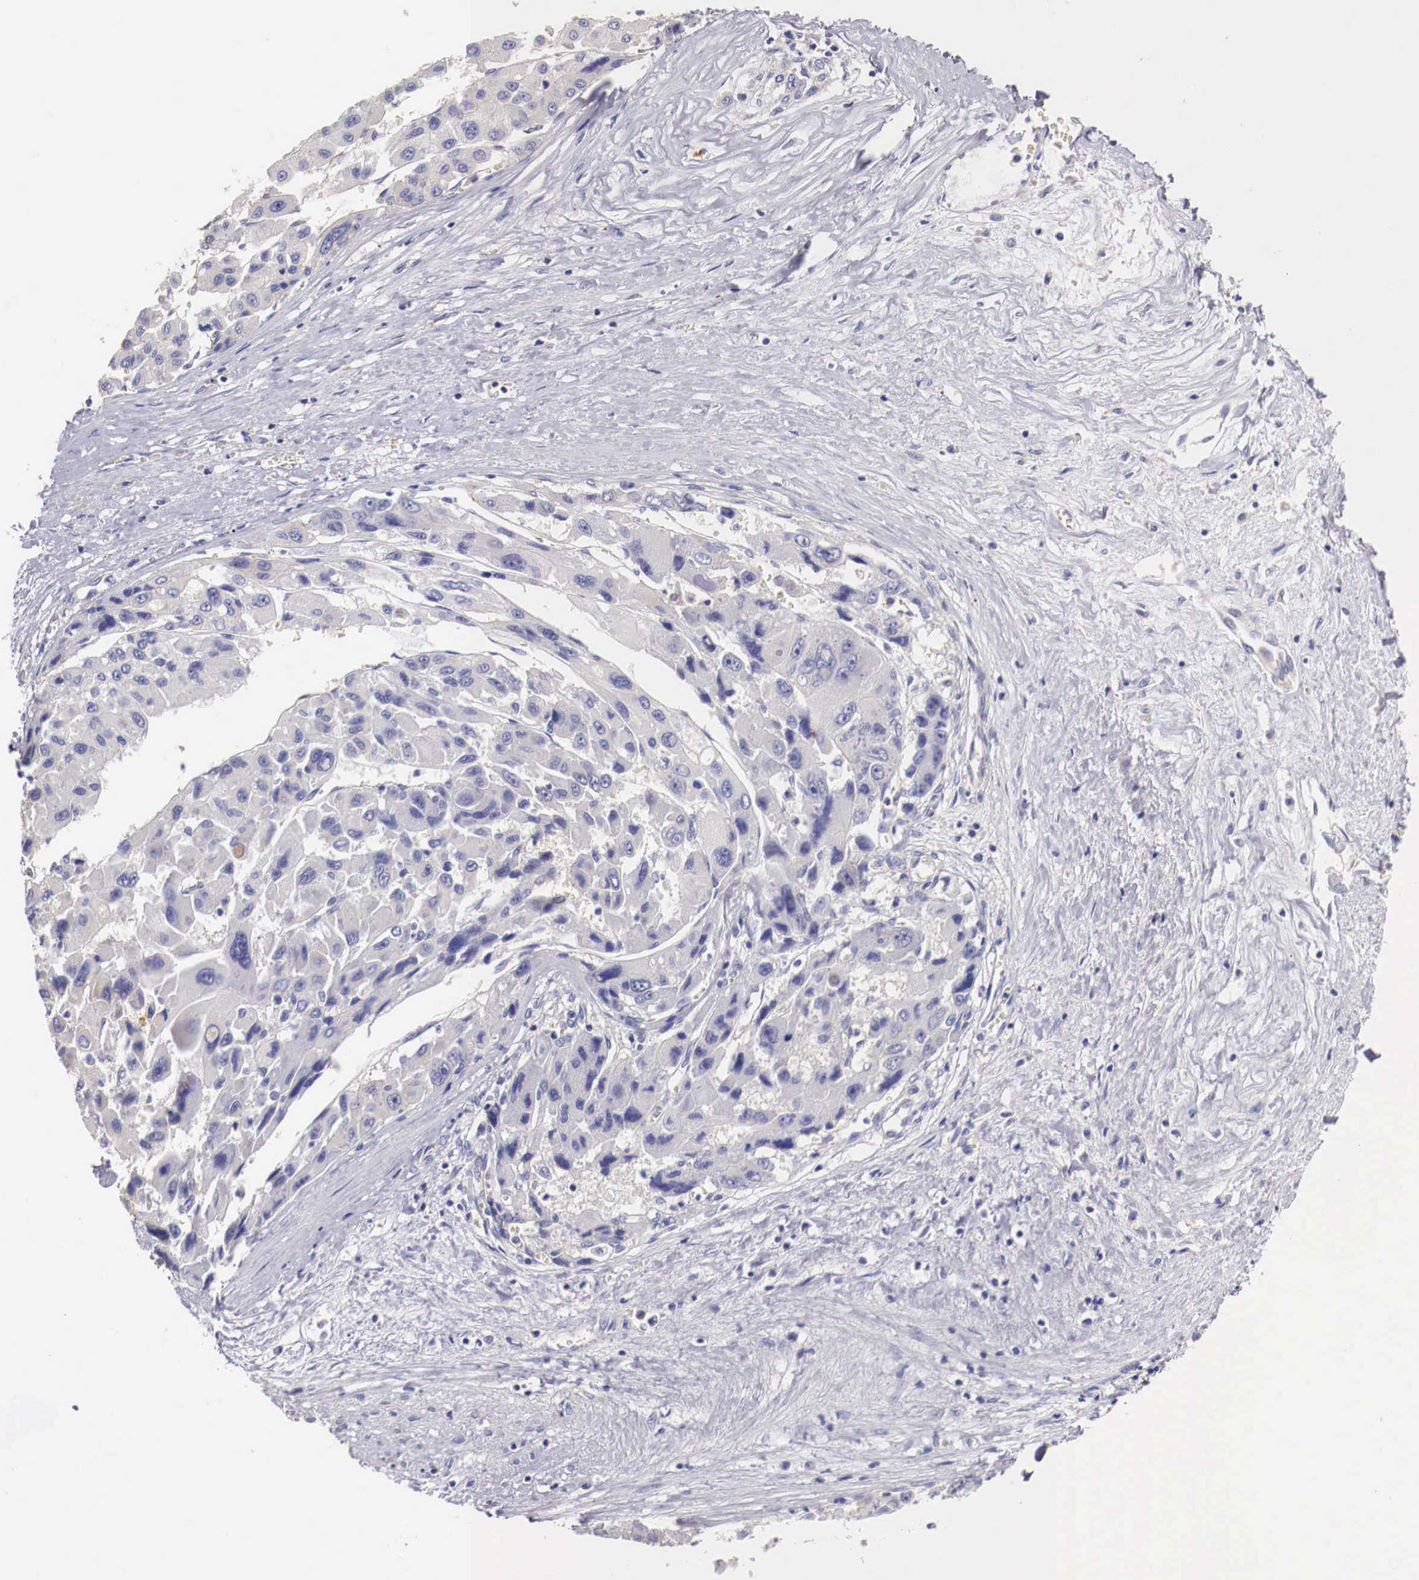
{"staining": {"intensity": "negative", "quantity": "none", "location": "none"}, "tissue": "liver cancer", "cell_type": "Tumor cells", "image_type": "cancer", "snomed": [{"axis": "morphology", "description": "Carcinoma, Hepatocellular, NOS"}, {"axis": "topography", "description": "Liver"}], "caption": "Tumor cells are negative for brown protein staining in liver cancer (hepatocellular carcinoma). Nuclei are stained in blue.", "gene": "PITPNA", "patient": {"sex": "male", "age": 64}}